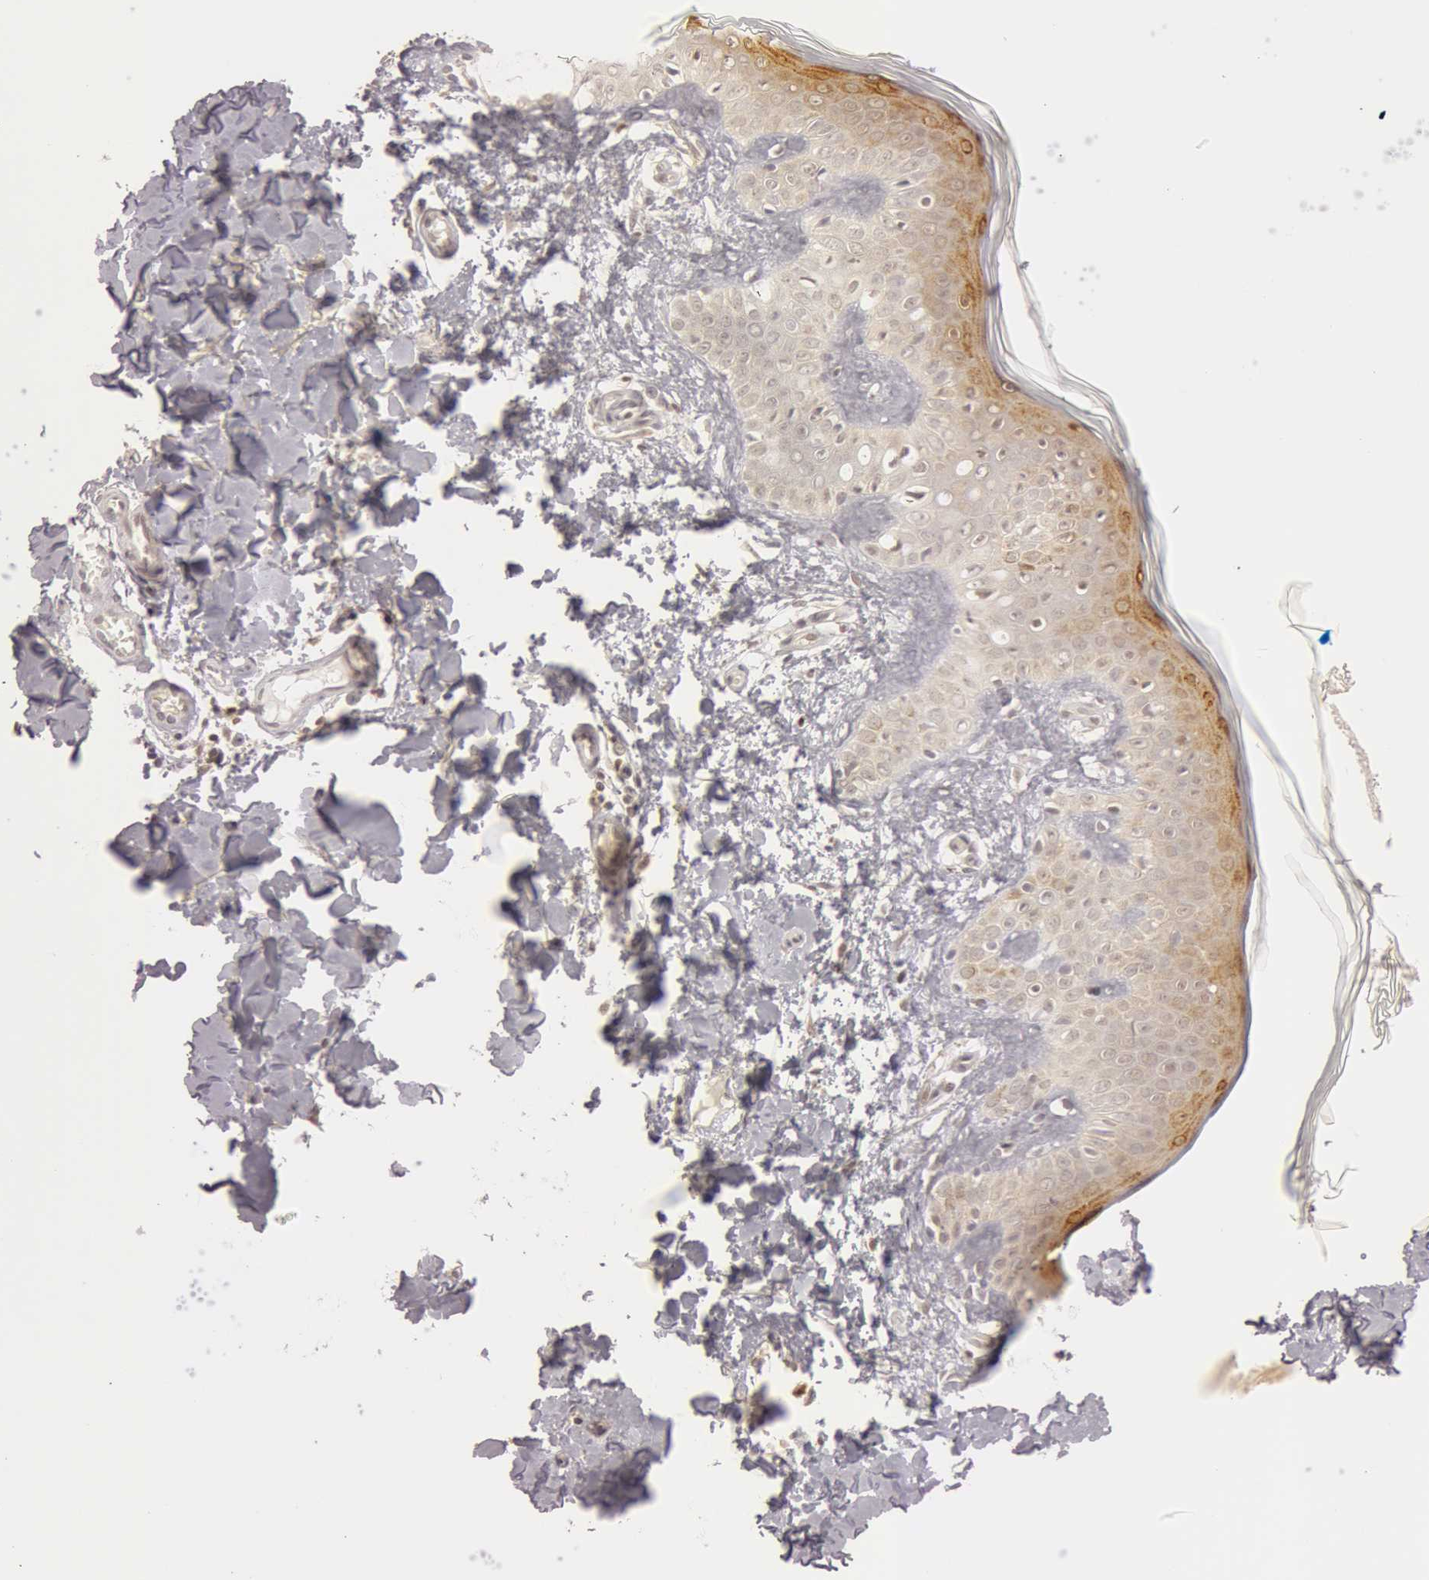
{"staining": {"intensity": "negative", "quantity": "none", "location": "none"}, "tissue": "skin", "cell_type": "Fibroblasts", "image_type": "normal", "snomed": [{"axis": "morphology", "description": "Normal tissue, NOS"}, {"axis": "topography", "description": "Skin"}], "caption": "IHC micrograph of unremarkable skin: skin stained with DAB demonstrates no significant protein staining in fibroblasts.", "gene": "OASL", "patient": {"sex": "male", "age": 32}}